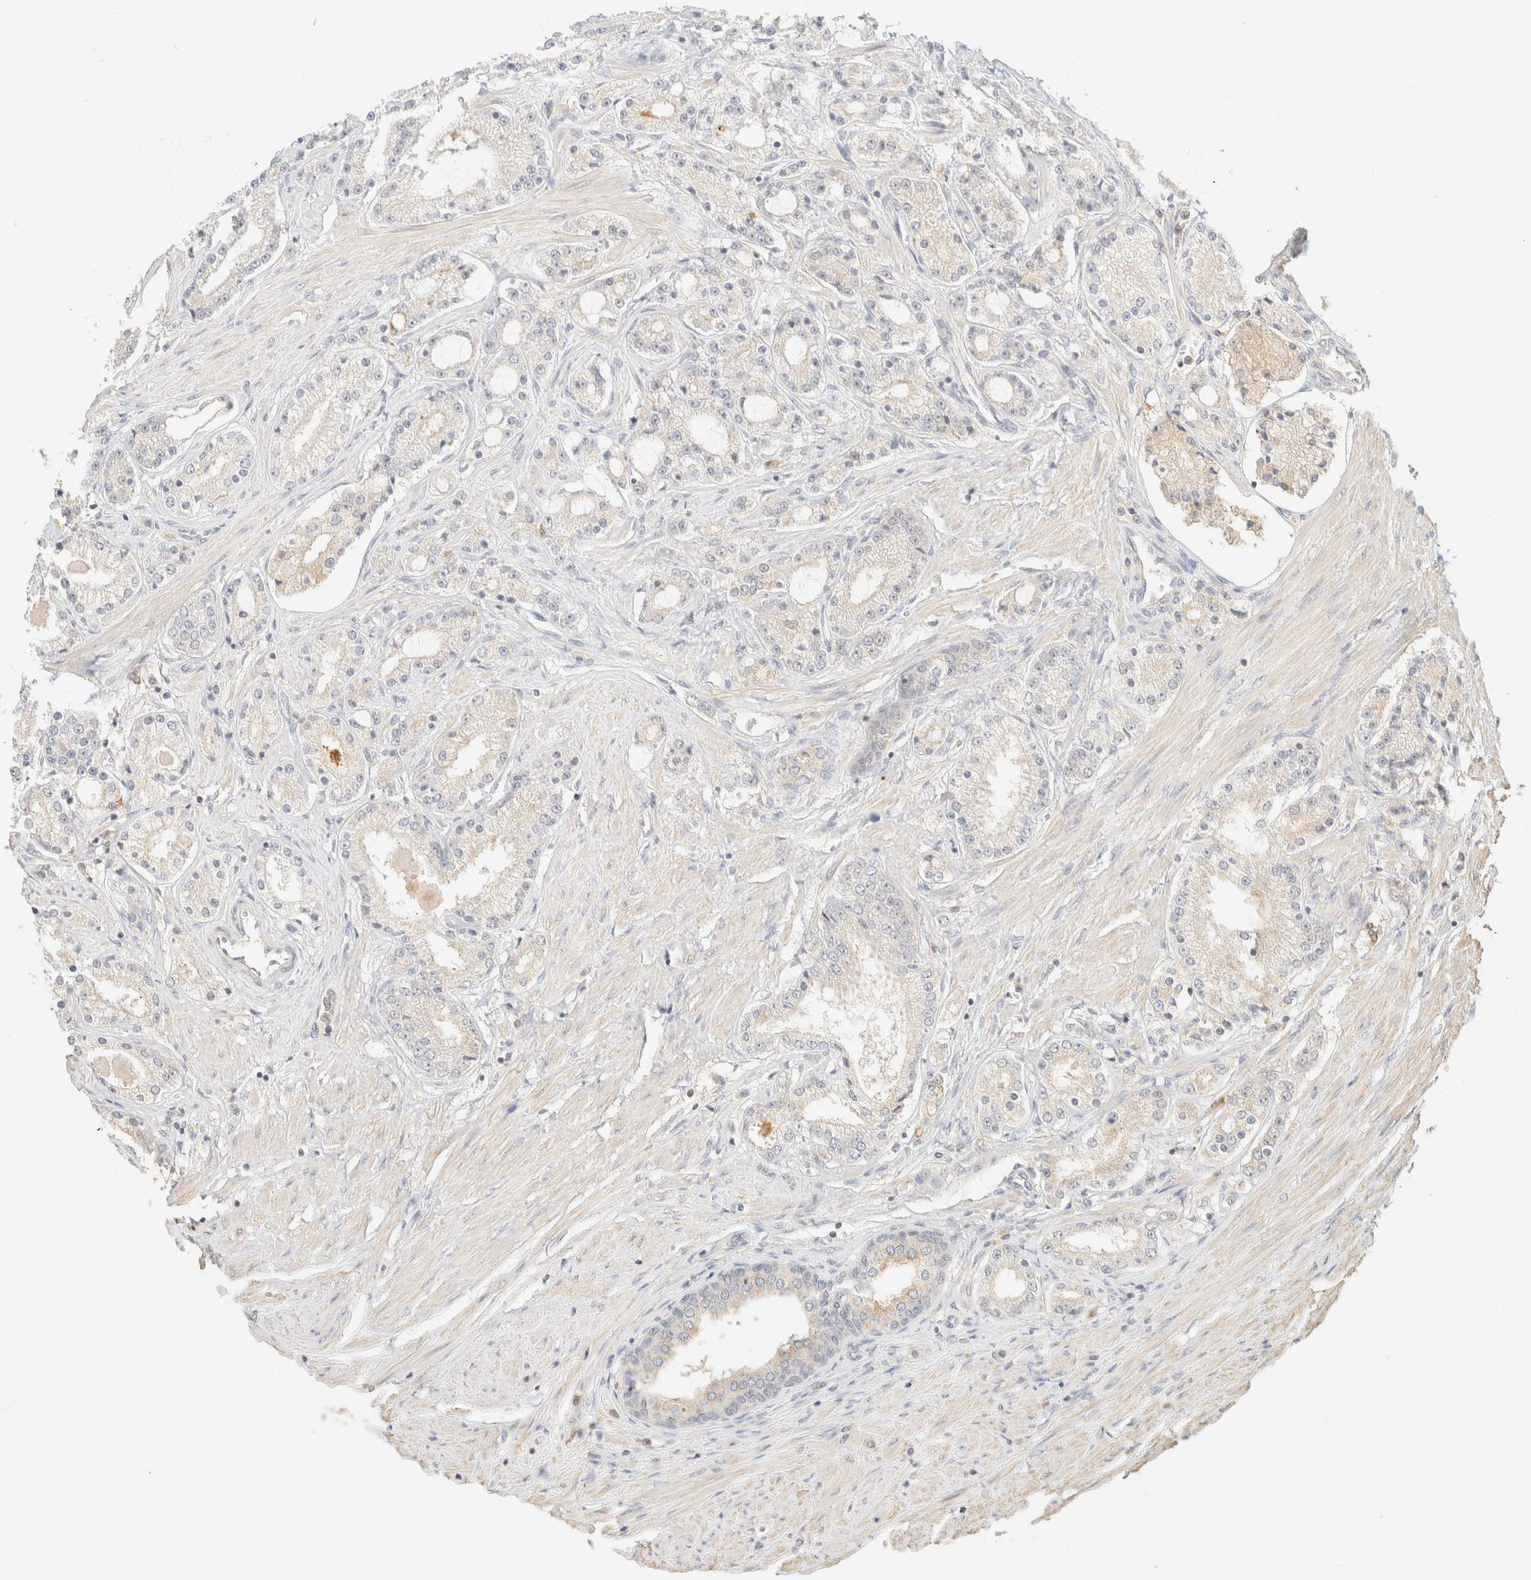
{"staining": {"intensity": "negative", "quantity": "none", "location": "none"}, "tissue": "prostate cancer", "cell_type": "Tumor cells", "image_type": "cancer", "snomed": [{"axis": "morphology", "description": "Adenocarcinoma, Low grade"}, {"axis": "topography", "description": "Prostate"}], "caption": "Tumor cells are negative for brown protein staining in prostate cancer (low-grade adenocarcinoma). Brightfield microscopy of immunohistochemistry (IHC) stained with DAB (brown) and hematoxylin (blue), captured at high magnification.", "gene": "TIMD4", "patient": {"sex": "male", "age": 63}}